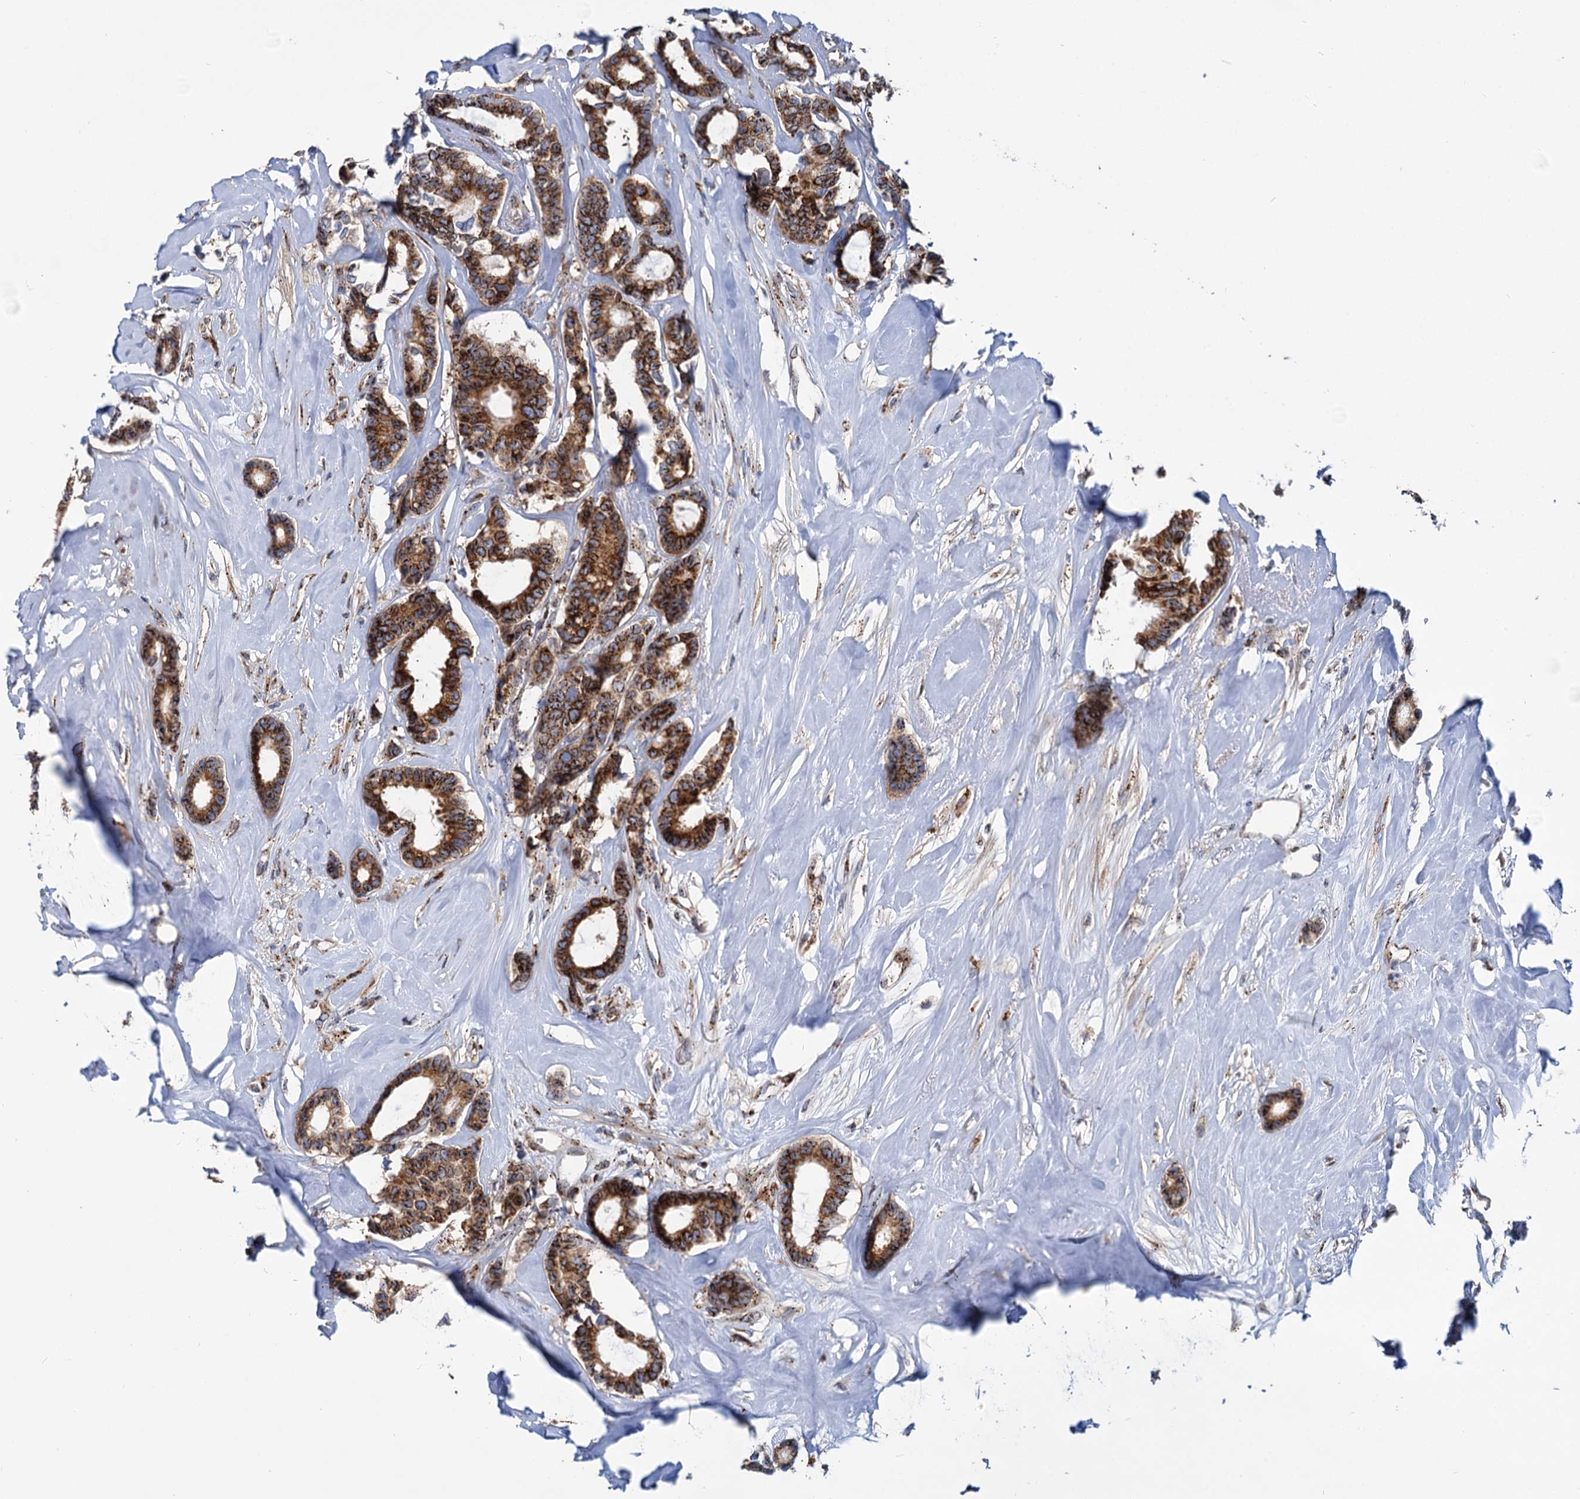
{"staining": {"intensity": "strong", "quantity": ">75%", "location": "cytoplasmic/membranous"}, "tissue": "breast cancer", "cell_type": "Tumor cells", "image_type": "cancer", "snomed": [{"axis": "morphology", "description": "Duct carcinoma"}, {"axis": "topography", "description": "Breast"}], "caption": "Tumor cells show high levels of strong cytoplasmic/membranous staining in approximately >75% of cells in intraductal carcinoma (breast).", "gene": "SUPT20H", "patient": {"sex": "female", "age": 87}}